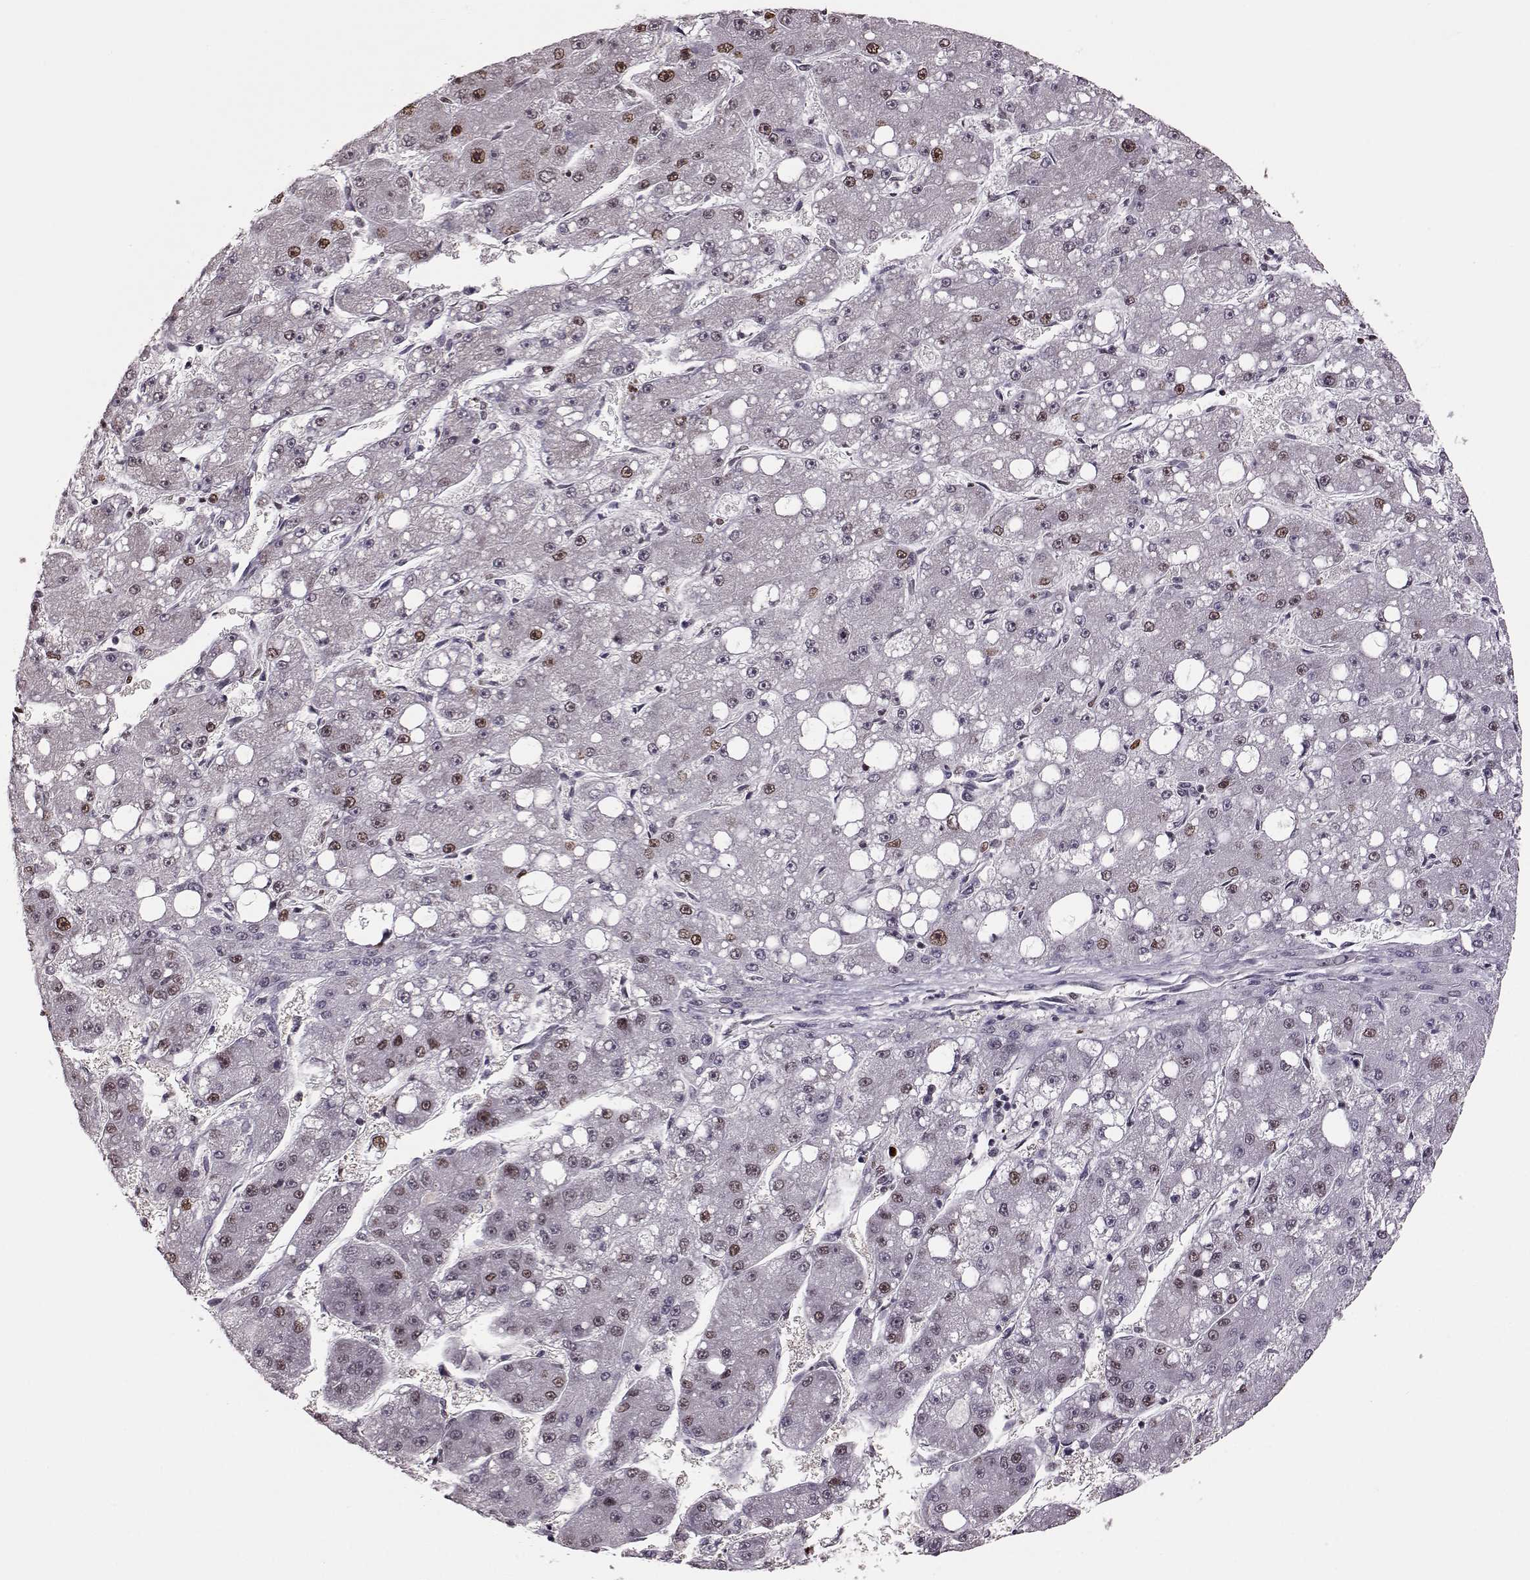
{"staining": {"intensity": "moderate", "quantity": "<25%", "location": "nuclear"}, "tissue": "liver cancer", "cell_type": "Tumor cells", "image_type": "cancer", "snomed": [{"axis": "morphology", "description": "Carcinoma, Hepatocellular, NOS"}, {"axis": "topography", "description": "Liver"}], "caption": "Human liver cancer (hepatocellular carcinoma) stained with a protein marker shows moderate staining in tumor cells.", "gene": "KLF6", "patient": {"sex": "male", "age": 67}}